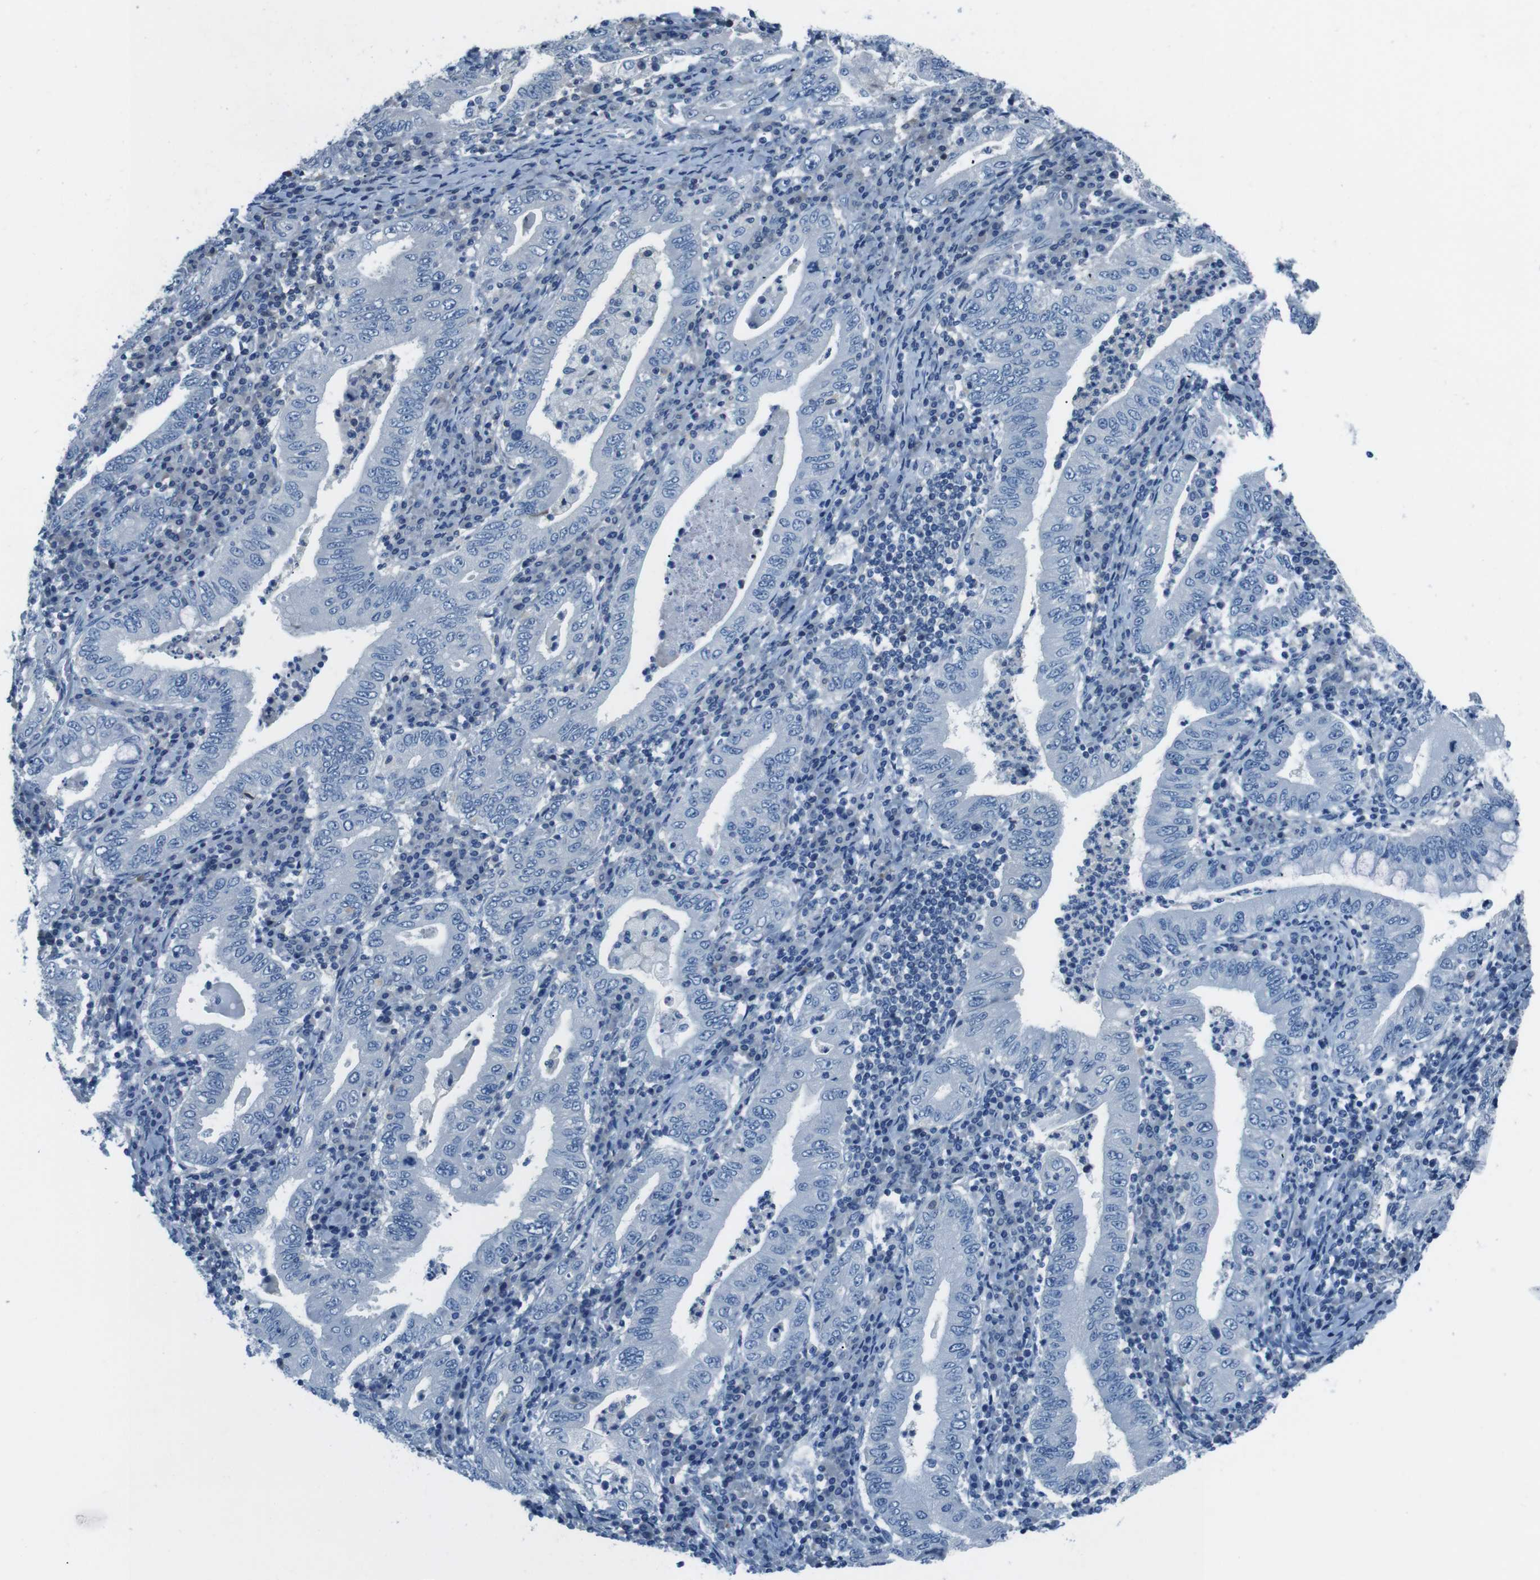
{"staining": {"intensity": "negative", "quantity": "none", "location": "none"}, "tissue": "stomach cancer", "cell_type": "Tumor cells", "image_type": "cancer", "snomed": [{"axis": "morphology", "description": "Normal tissue, NOS"}, {"axis": "morphology", "description": "Adenocarcinoma, NOS"}, {"axis": "topography", "description": "Esophagus"}, {"axis": "topography", "description": "Stomach, upper"}, {"axis": "topography", "description": "Peripheral nerve tissue"}], "caption": "This micrograph is of stomach adenocarcinoma stained with immunohistochemistry to label a protein in brown with the nuclei are counter-stained blue. There is no expression in tumor cells.", "gene": "NANOS2", "patient": {"sex": "male", "age": 62}}